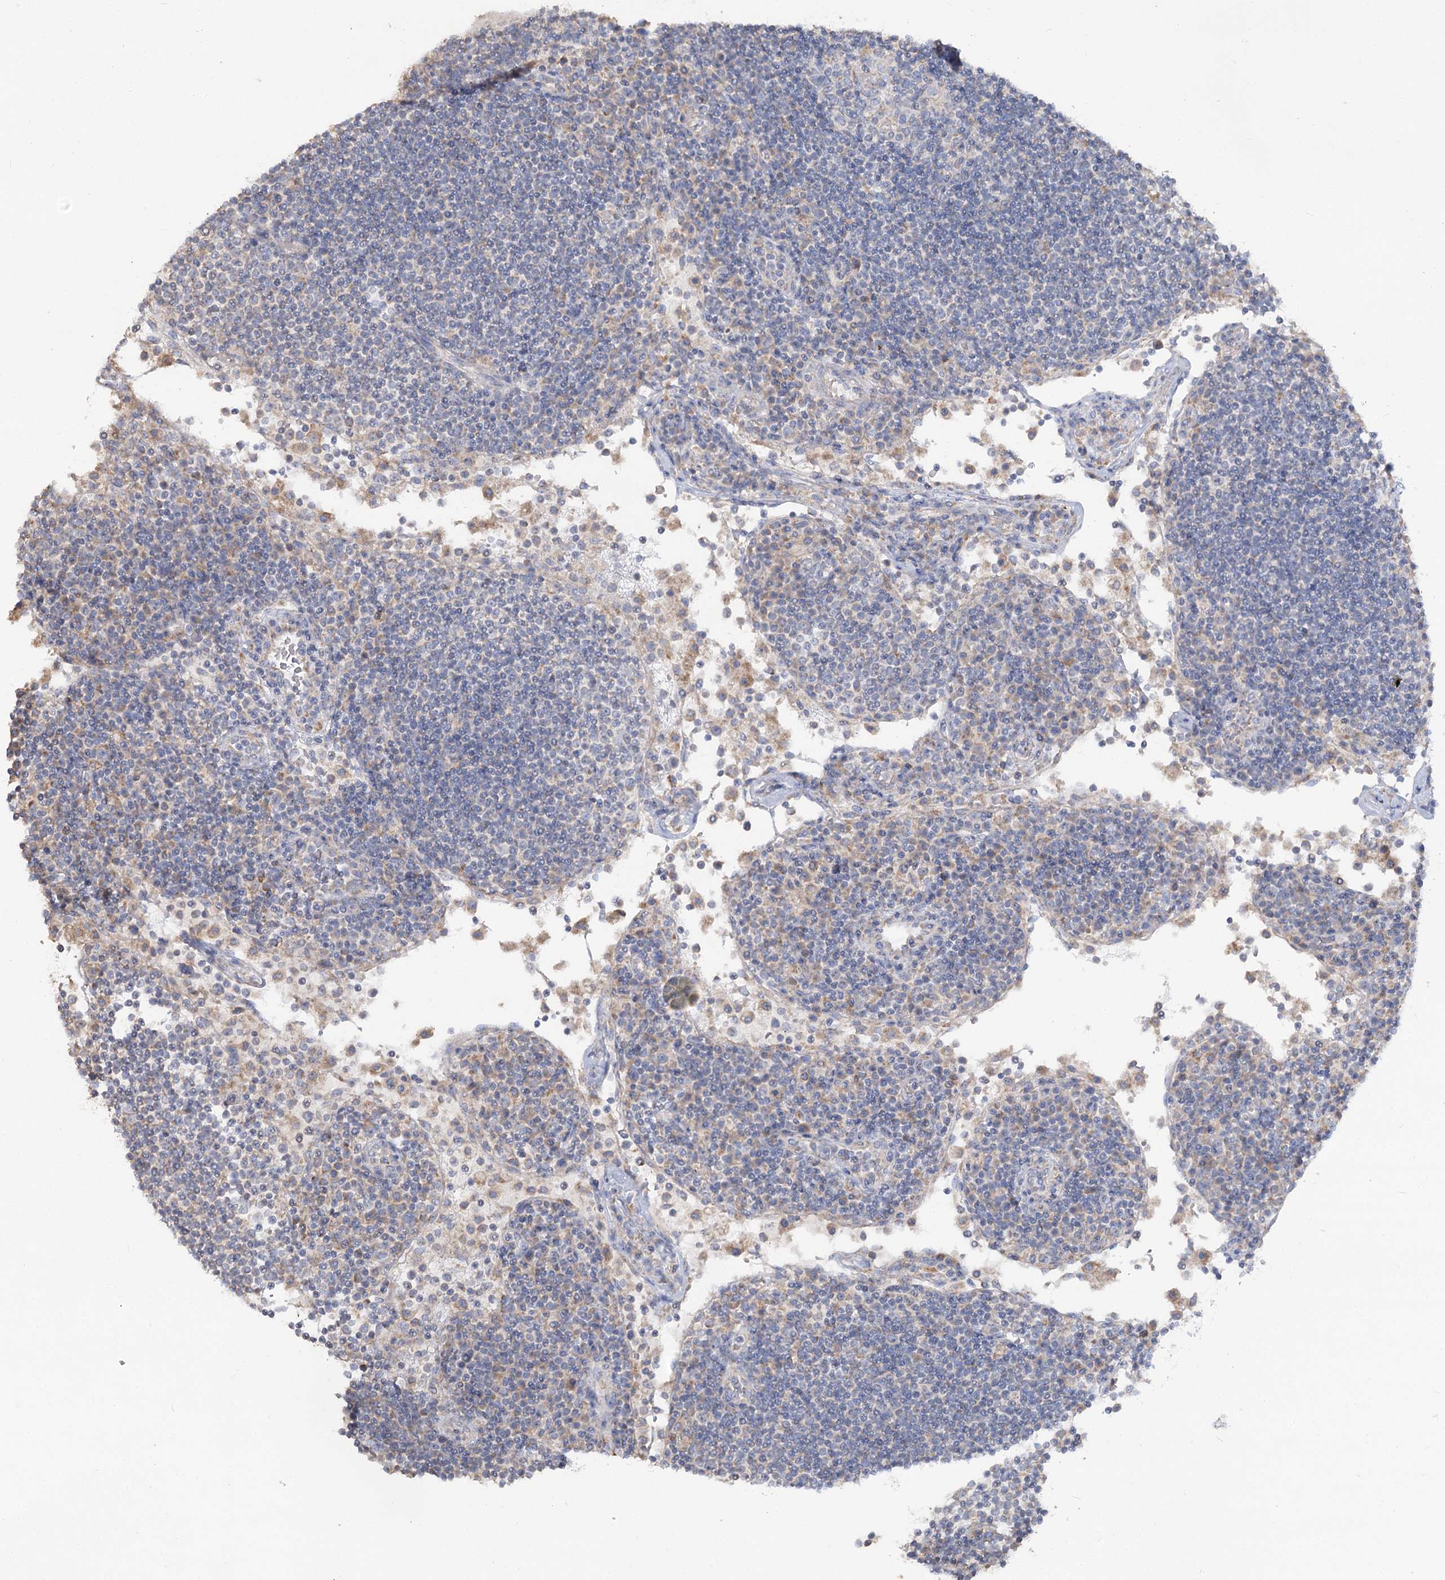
{"staining": {"intensity": "negative", "quantity": "none", "location": "none"}, "tissue": "lymph node", "cell_type": "Germinal center cells", "image_type": "normal", "snomed": [{"axis": "morphology", "description": "Normal tissue, NOS"}, {"axis": "topography", "description": "Lymph node"}], "caption": "Immunohistochemistry photomicrograph of unremarkable lymph node: human lymph node stained with DAB exhibits no significant protein staining in germinal center cells.", "gene": "TMEM187", "patient": {"sex": "female", "age": 53}}